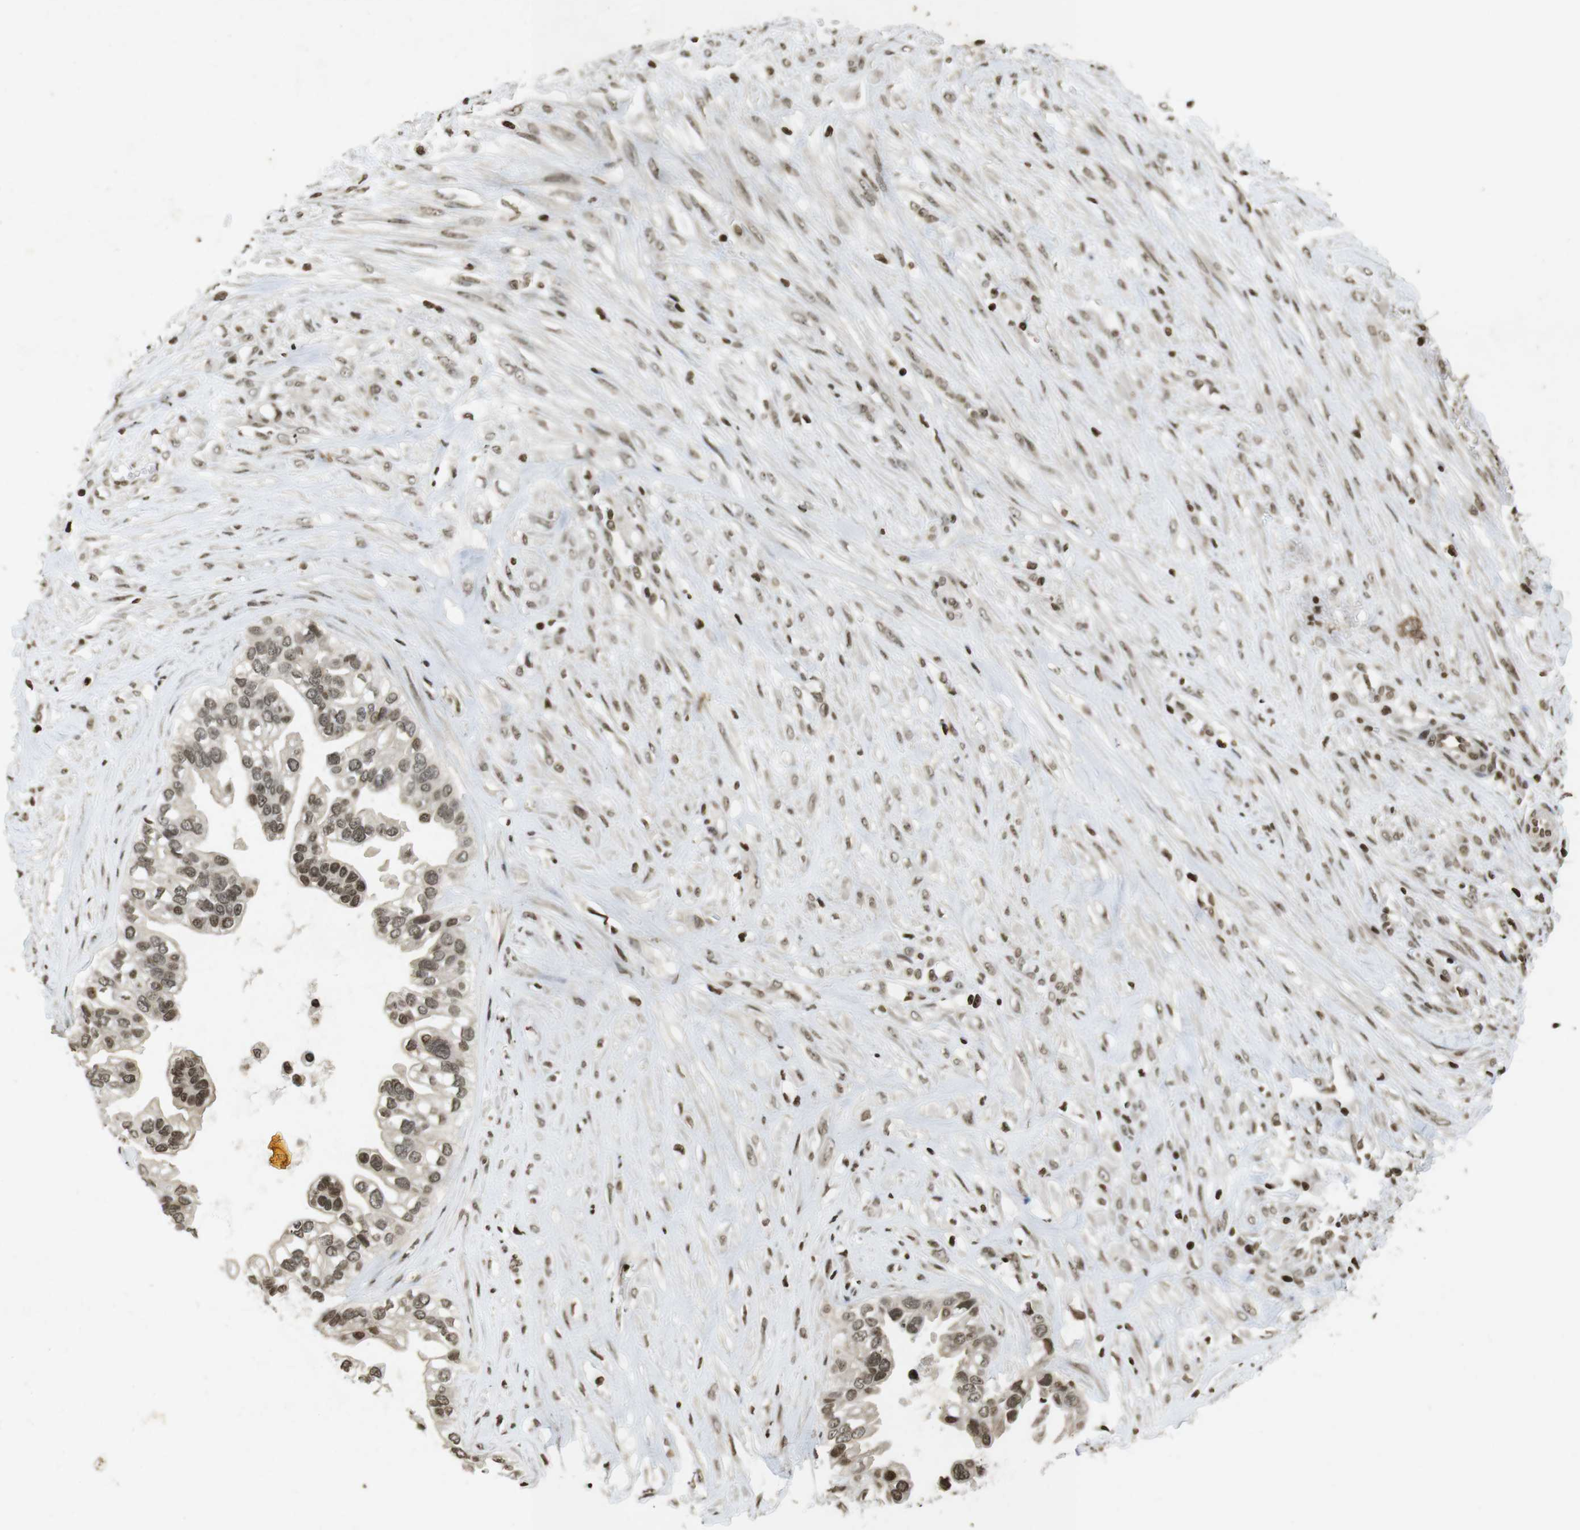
{"staining": {"intensity": "moderate", "quantity": ">75%", "location": "cytoplasmic/membranous,nuclear"}, "tissue": "ovarian cancer", "cell_type": "Tumor cells", "image_type": "cancer", "snomed": [{"axis": "morphology", "description": "Cystadenocarcinoma, mucinous, NOS"}, {"axis": "topography", "description": "Ovary"}], "caption": "DAB (3,3'-diaminobenzidine) immunohistochemical staining of human ovarian cancer (mucinous cystadenocarcinoma) exhibits moderate cytoplasmic/membranous and nuclear protein positivity in about >75% of tumor cells. (DAB (3,3'-diaminobenzidine) IHC with brightfield microscopy, high magnification).", "gene": "FOXA3", "patient": {"sex": "female", "age": 80}}